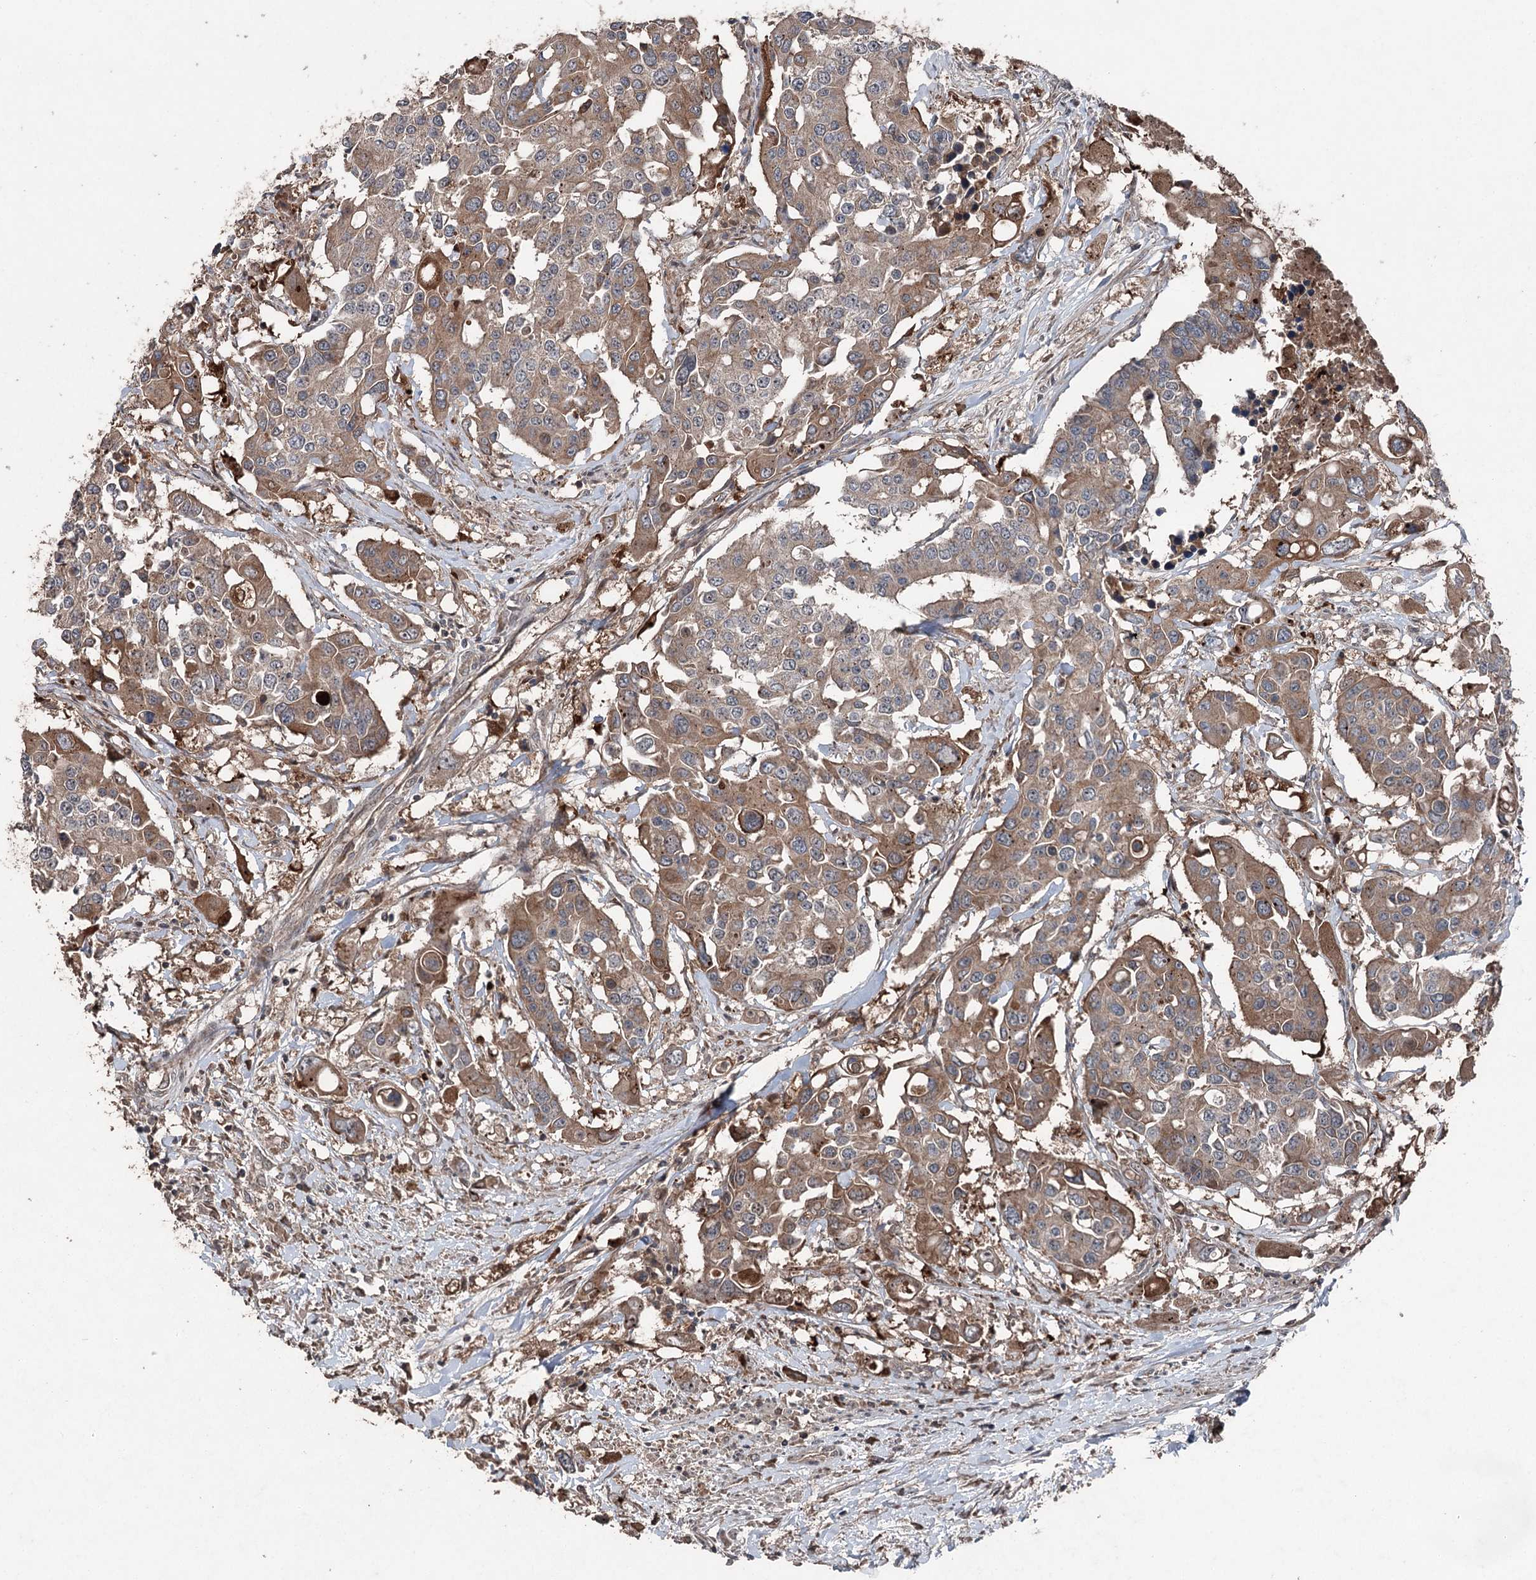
{"staining": {"intensity": "moderate", "quantity": ">75%", "location": "cytoplasmic/membranous"}, "tissue": "colorectal cancer", "cell_type": "Tumor cells", "image_type": "cancer", "snomed": [{"axis": "morphology", "description": "Adenocarcinoma, NOS"}, {"axis": "topography", "description": "Colon"}], "caption": "Immunohistochemical staining of colorectal cancer shows medium levels of moderate cytoplasmic/membranous positivity in about >75% of tumor cells.", "gene": "MAPK8IP2", "patient": {"sex": "male", "age": 77}}